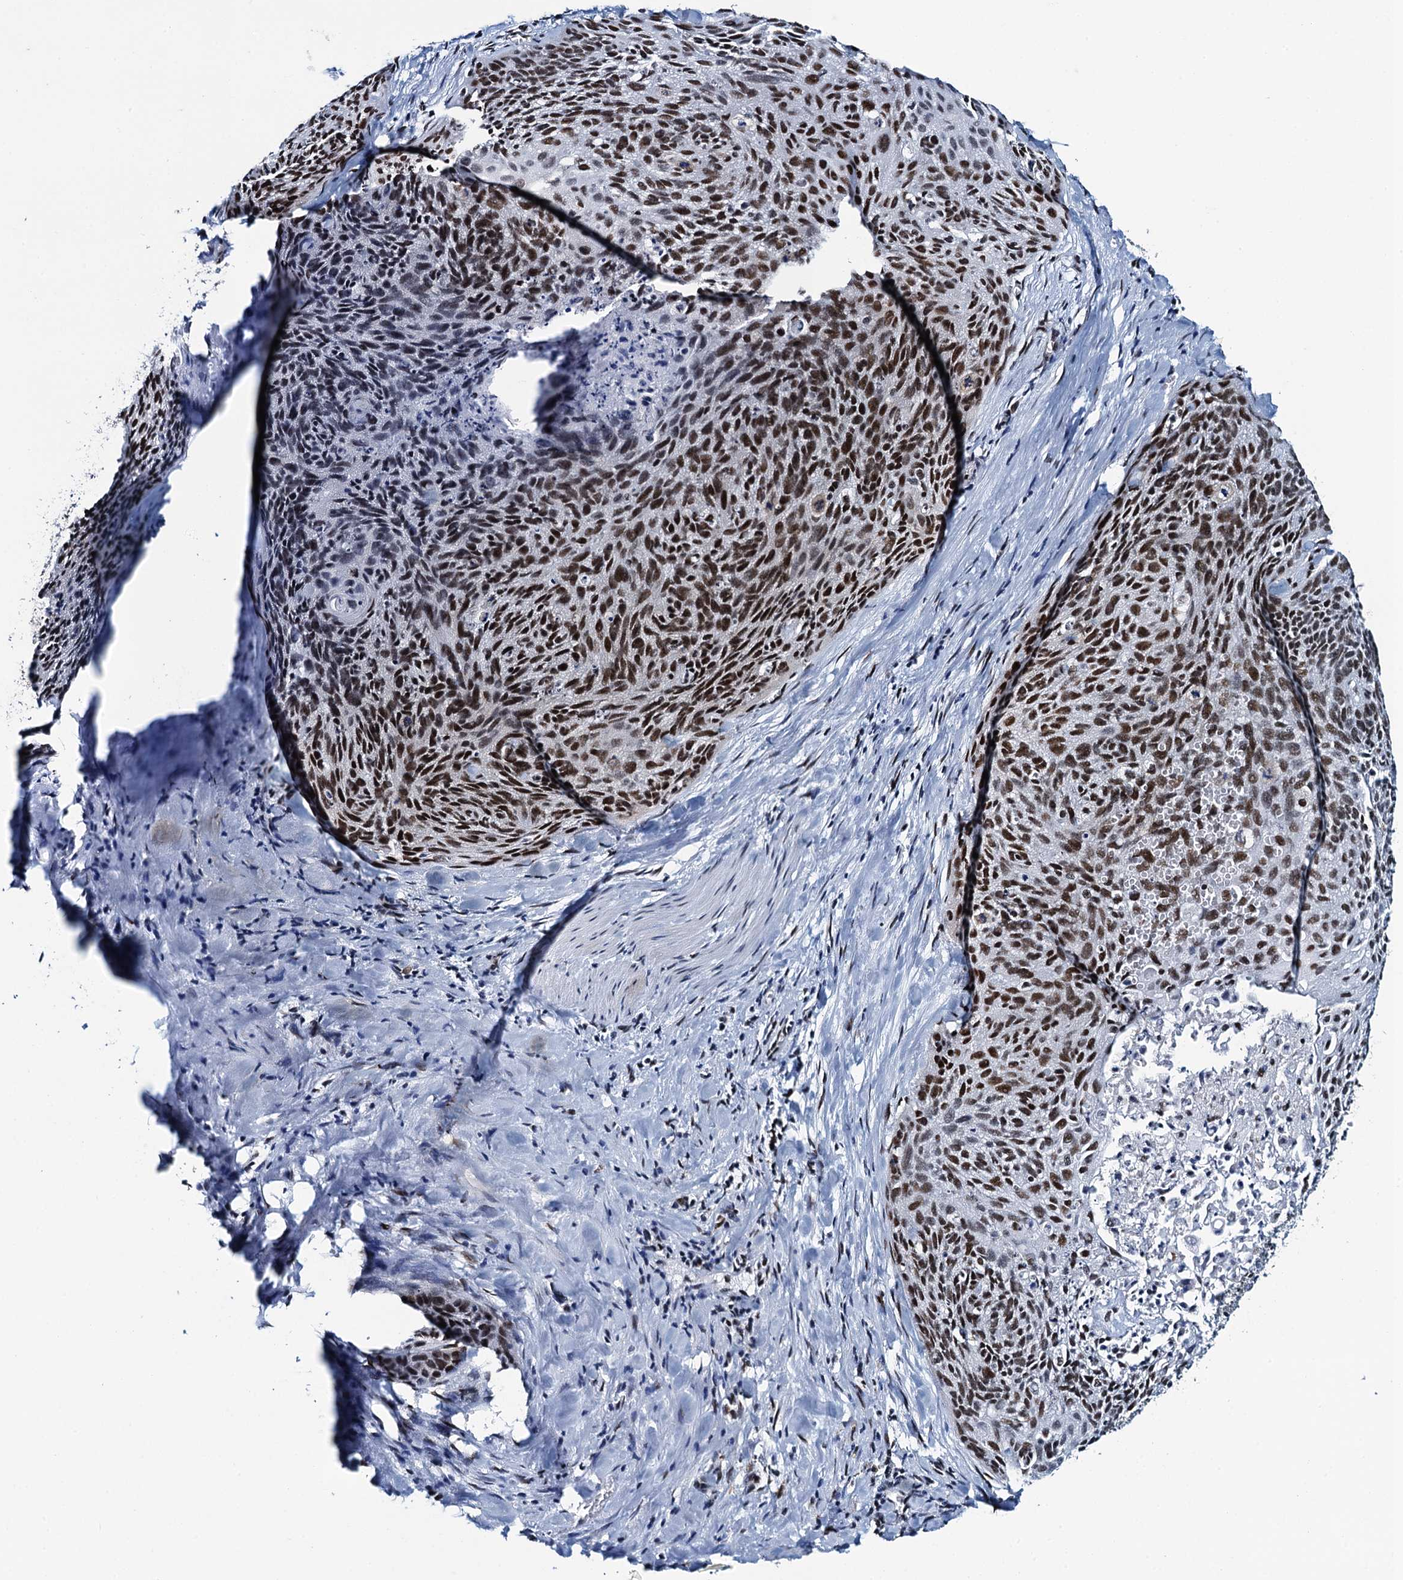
{"staining": {"intensity": "moderate", "quantity": ">75%", "location": "nuclear"}, "tissue": "cervical cancer", "cell_type": "Tumor cells", "image_type": "cancer", "snomed": [{"axis": "morphology", "description": "Squamous cell carcinoma, NOS"}, {"axis": "topography", "description": "Cervix"}], "caption": "Human squamous cell carcinoma (cervical) stained with a protein marker demonstrates moderate staining in tumor cells.", "gene": "HNRNPUL2", "patient": {"sex": "female", "age": 55}}